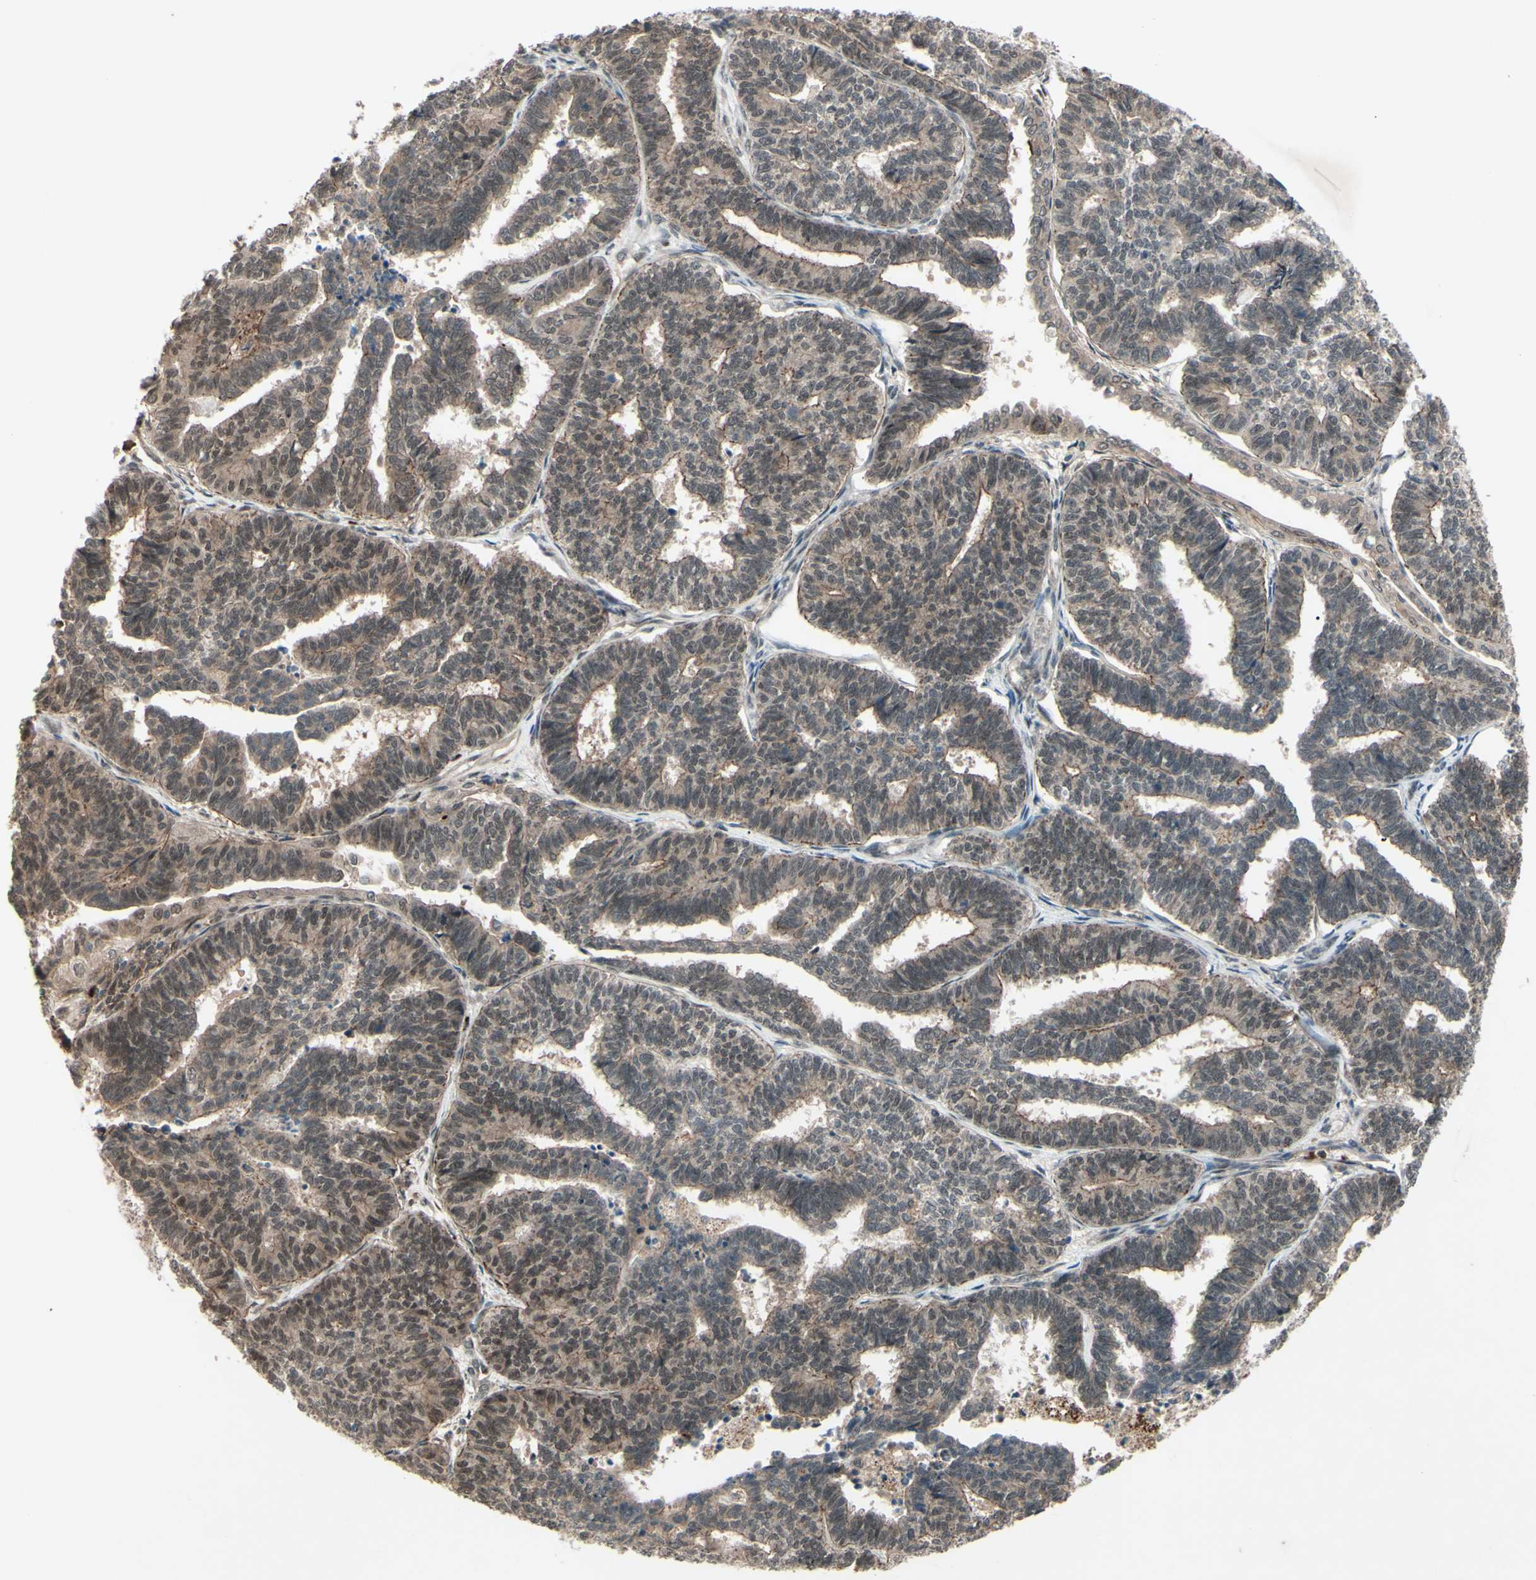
{"staining": {"intensity": "moderate", "quantity": ">75%", "location": "cytoplasmic/membranous,nuclear"}, "tissue": "endometrial cancer", "cell_type": "Tumor cells", "image_type": "cancer", "snomed": [{"axis": "morphology", "description": "Adenocarcinoma, NOS"}, {"axis": "topography", "description": "Endometrium"}], "caption": "Protein staining displays moderate cytoplasmic/membranous and nuclear staining in approximately >75% of tumor cells in endometrial adenocarcinoma.", "gene": "MLF2", "patient": {"sex": "female", "age": 70}}